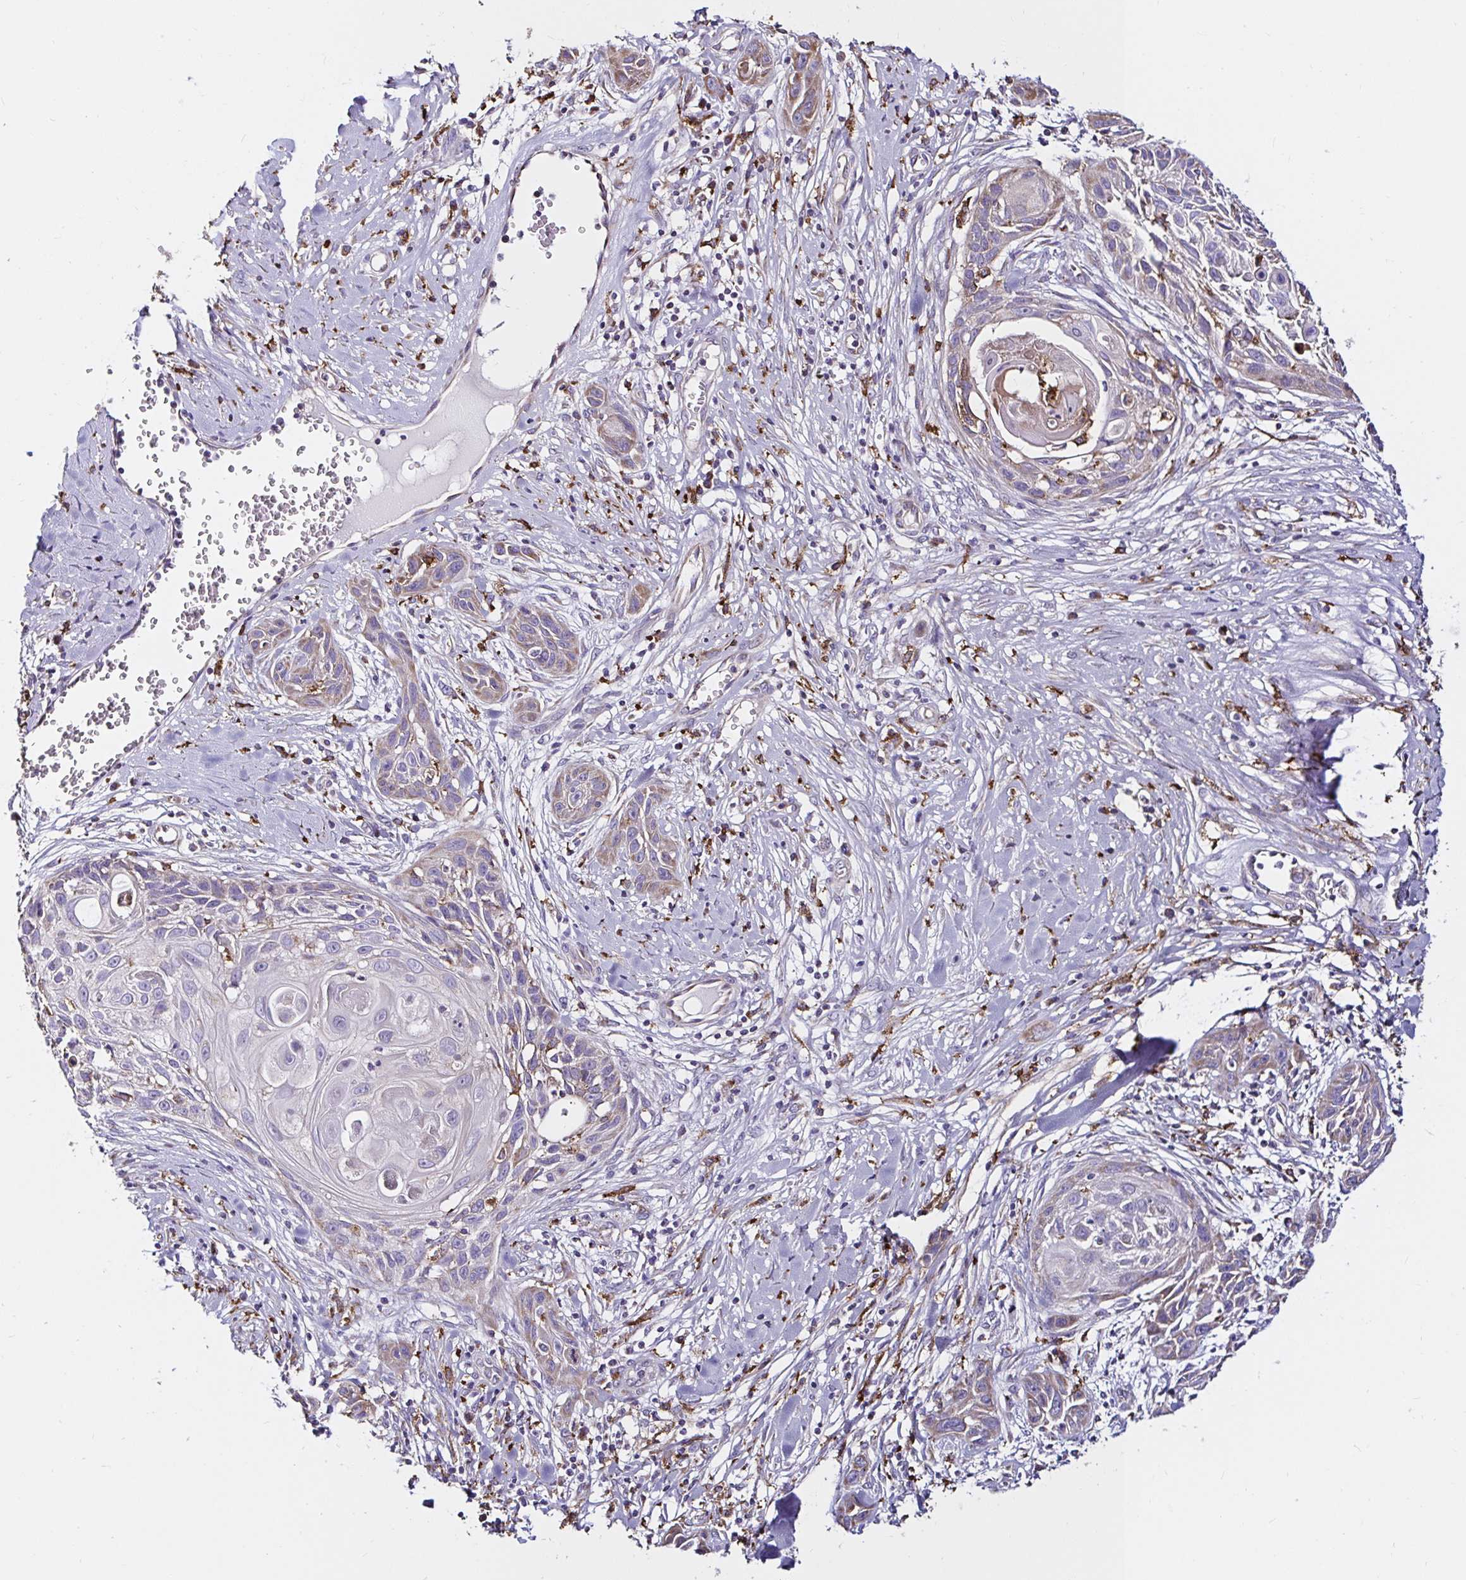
{"staining": {"intensity": "moderate", "quantity": "<25%", "location": "cytoplasmic/membranous"}, "tissue": "skin cancer", "cell_type": "Tumor cells", "image_type": "cancer", "snomed": [{"axis": "morphology", "description": "Squamous cell carcinoma, NOS"}, {"axis": "topography", "description": "Skin"}, {"axis": "topography", "description": "Vulva"}], "caption": "Immunohistochemistry (IHC) staining of skin cancer, which shows low levels of moderate cytoplasmic/membranous expression in approximately <25% of tumor cells indicating moderate cytoplasmic/membranous protein expression. The staining was performed using DAB (brown) for protein detection and nuclei were counterstained in hematoxylin (blue).", "gene": "MSR1", "patient": {"sex": "female", "age": 83}}